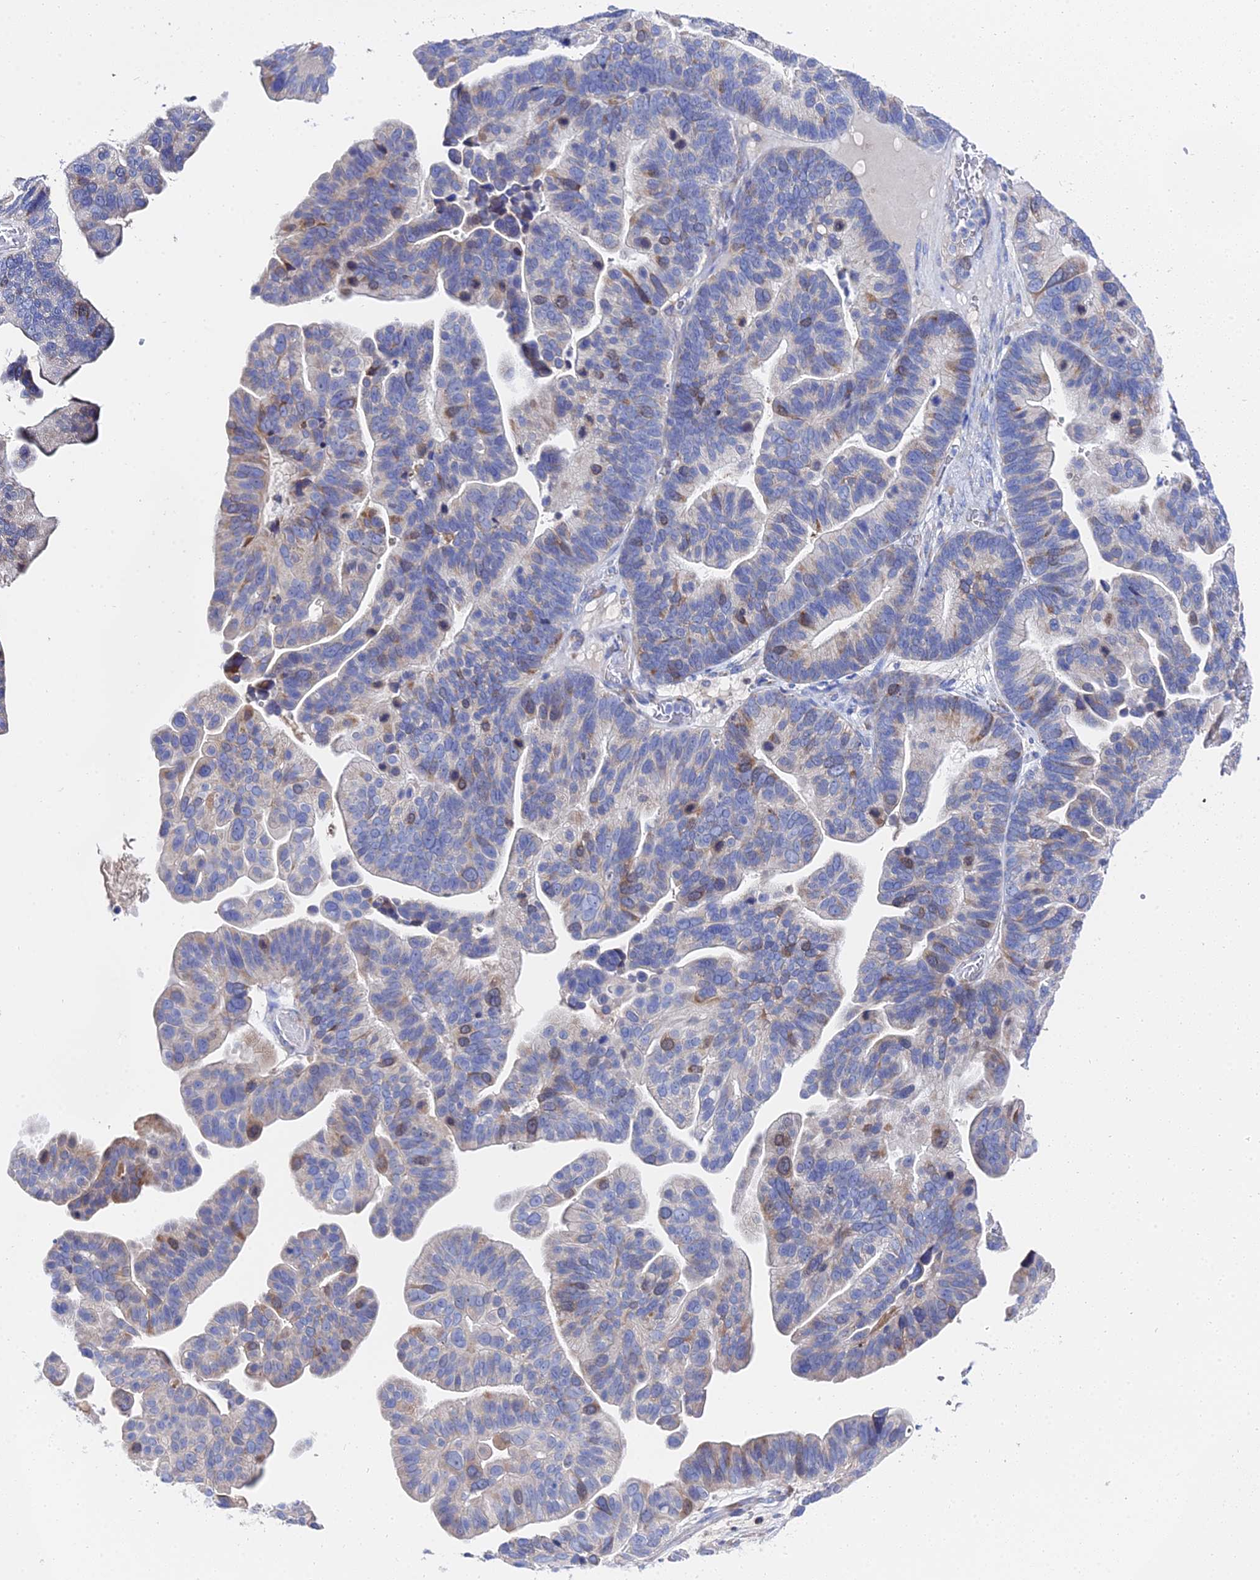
{"staining": {"intensity": "weak", "quantity": "<25%", "location": "cytoplasmic/membranous"}, "tissue": "ovarian cancer", "cell_type": "Tumor cells", "image_type": "cancer", "snomed": [{"axis": "morphology", "description": "Cystadenocarcinoma, serous, NOS"}, {"axis": "topography", "description": "Ovary"}], "caption": "This micrograph is of ovarian cancer (serous cystadenocarcinoma) stained with IHC to label a protein in brown with the nuclei are counter-stained blue. There is no staining in tumor cells.", "gene": "PTTG1", "patient": {"sex": "female", "age": 56}}